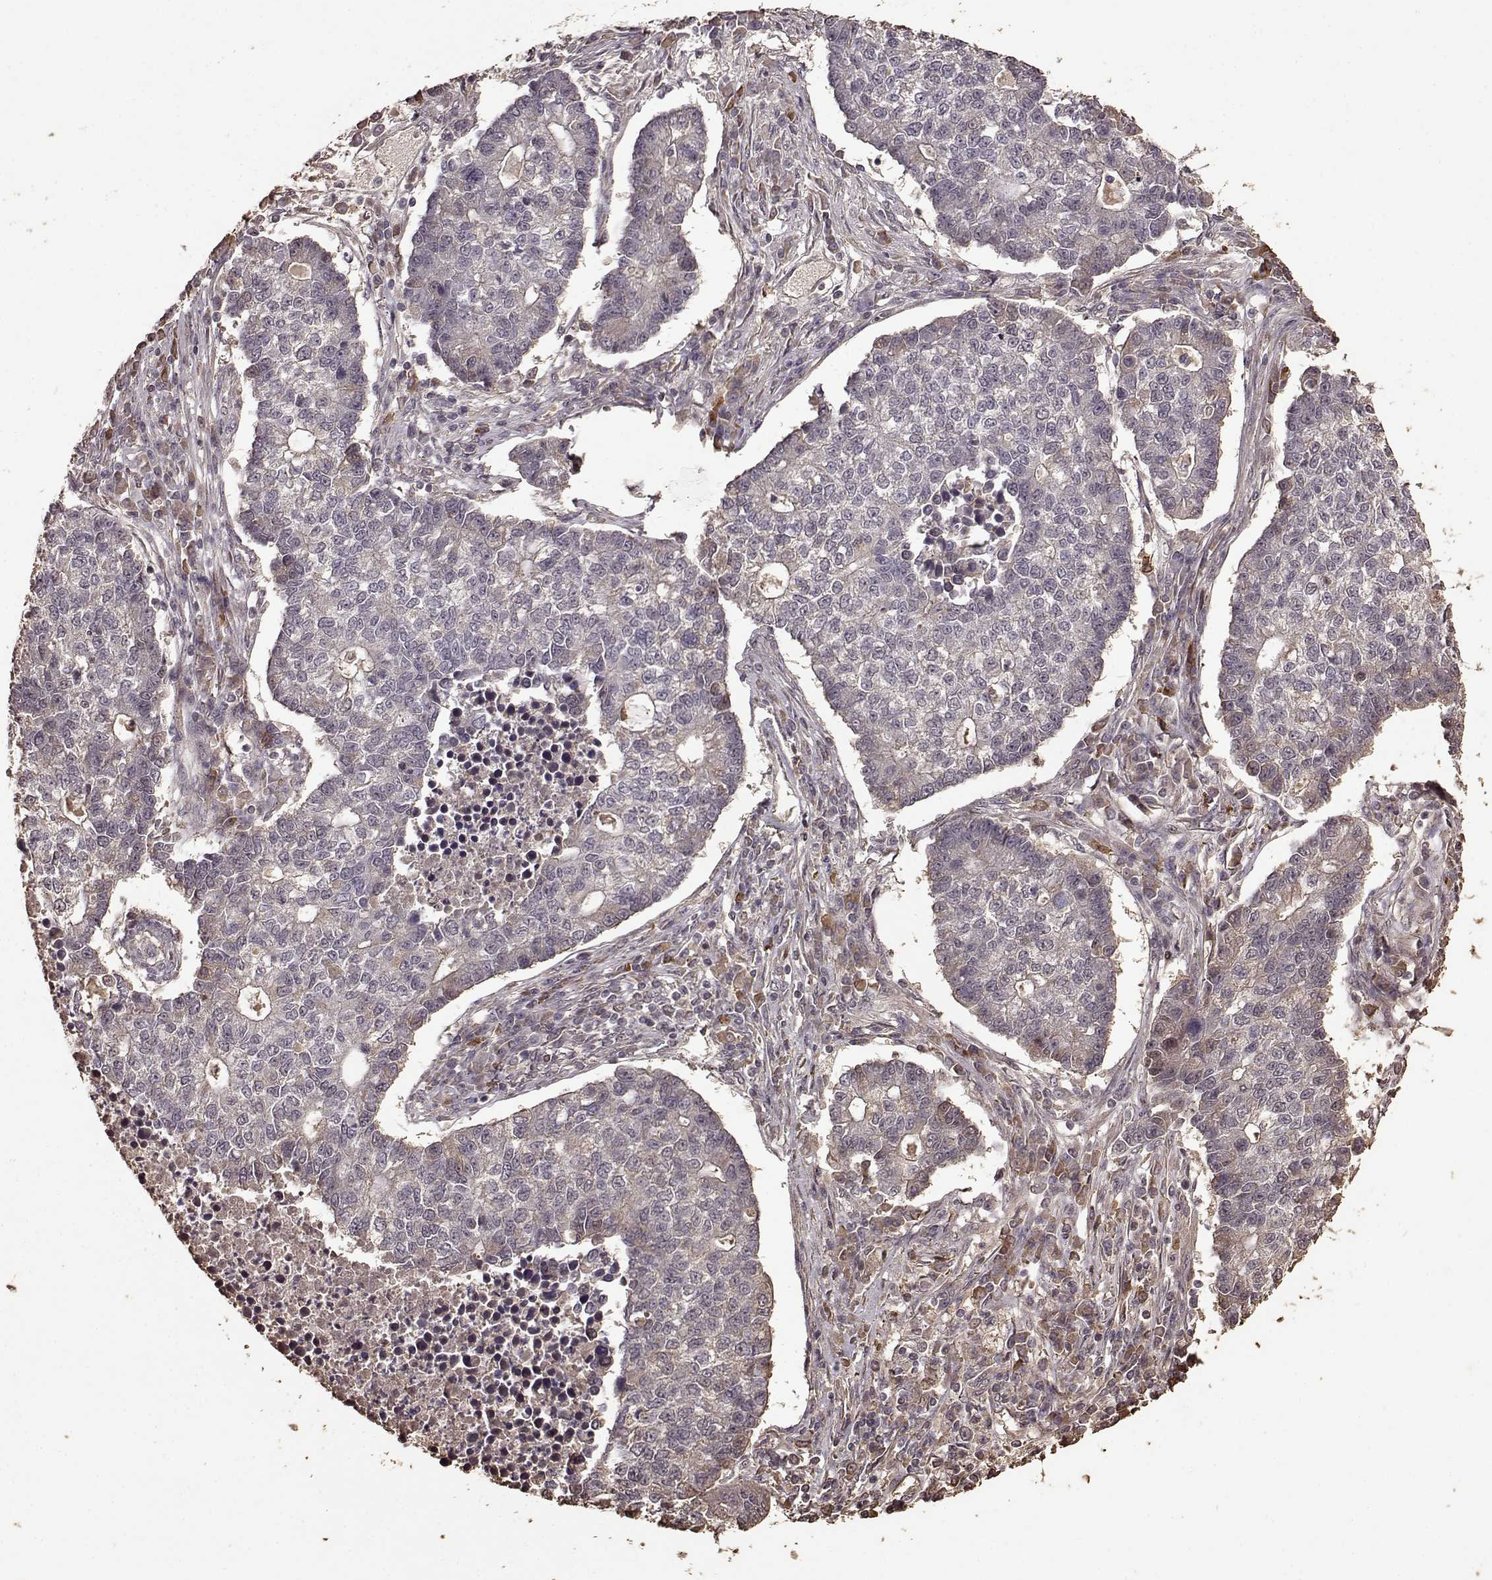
{"staining": {"intensity": "negative", "quantity": "none", "location": "none"}, "tissue": "lung cancer", "cell_type": "Tumor cells", "image_type": "cancer", "snomed": [{"axis": "morphology", "description": "Adenocarcinoma, NOS"}, {"axis": "topography", "description": "Lung"}], "caption": "The histopathology image shows no staining of tumor cells in lung cancer. (DAB (3,3'-diaminobenzidine) immunohistochemistry, high magnification).", "gene": "FBXW11", "patient": {"sex": "male", "age": 57}}